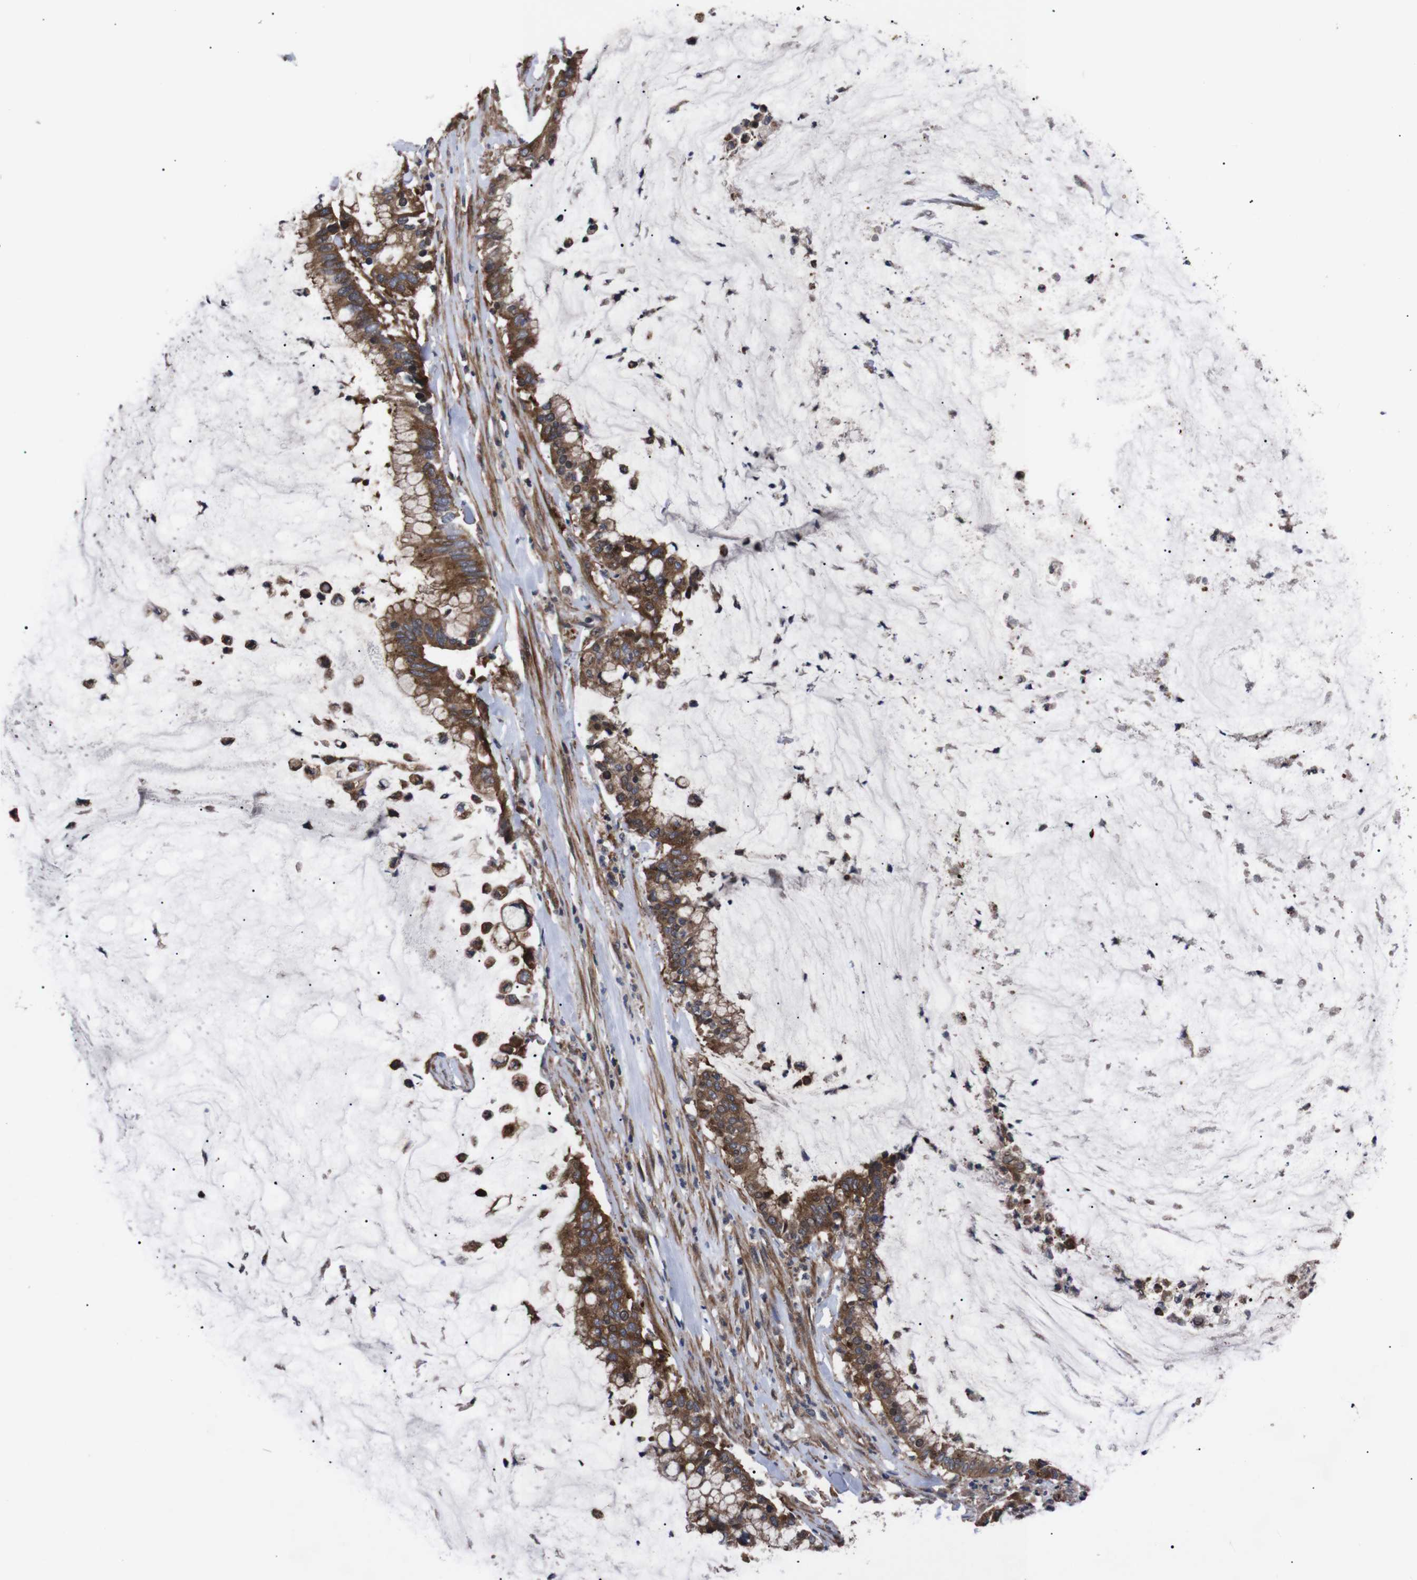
{"staining": {"intensity": "strong", "quantity": ">75%", "location": "cytoplasmic/membranous"}, "tissue": "pancreatic cancer", "cell_type": "Tumor cells", "image_type": "cancer", "snomed": [{"axis": "morphology", "description": "Adenocarcinoma, NOS"}, {"axis": "topography", "description": "Pancreas"}], "caption": "Tumor cells show high levels of strong cytoplasmic/membranous staining in approximately >75% of cells in human pancreatic adenocarcinoma. (DAB IHC with brightfield microscopy, high magnification).", "gene": "PAWR", "patient": {"sex": "male", "age": 41}}